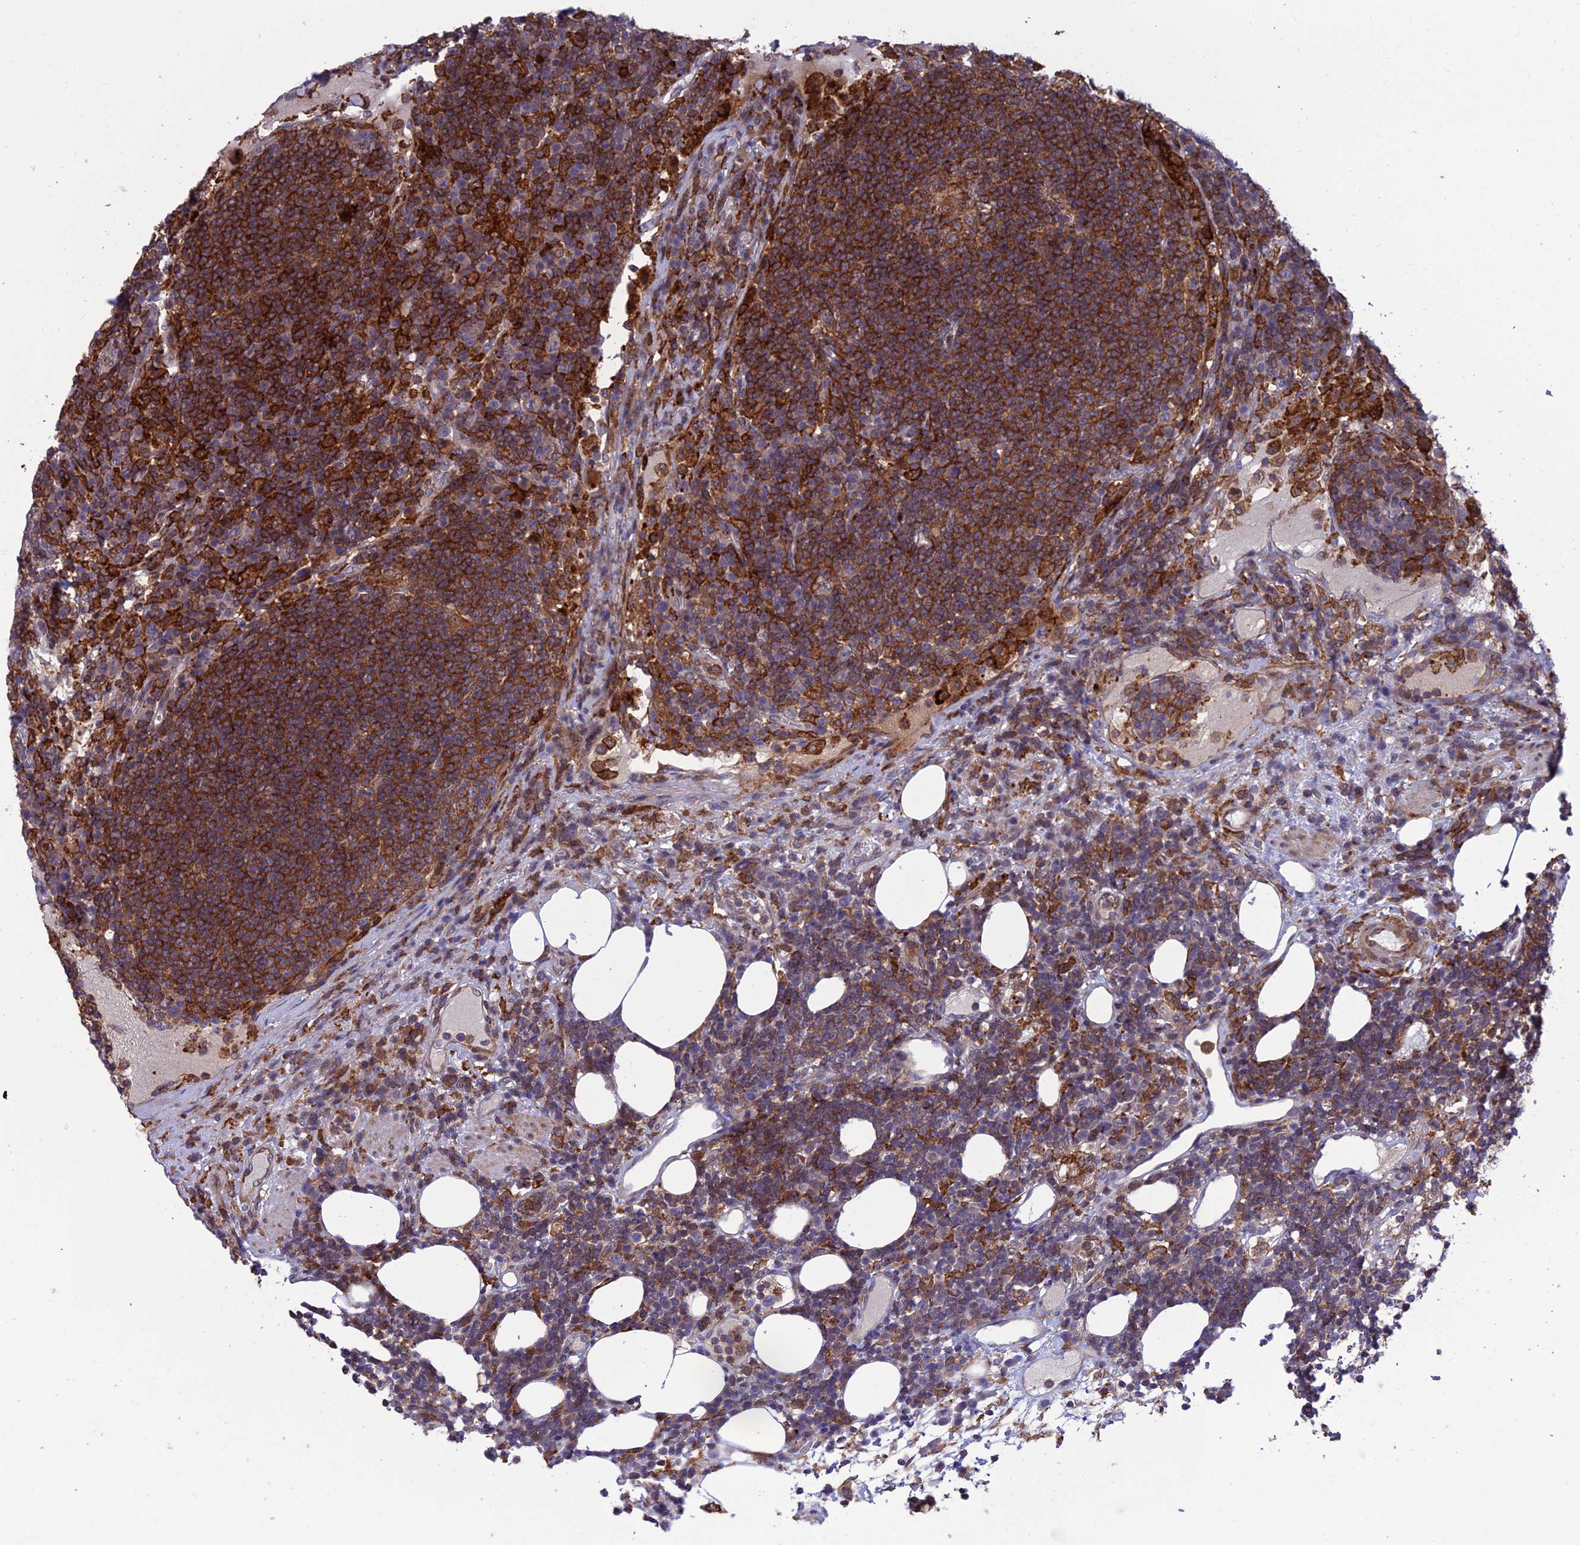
{"staining": {"intensity": "moderate", "quantity": ">75%", "location": "cytoplasmic/membranous"}, "tissue": "lymph node", "cell_type": "Germinal center cells", "image_type": "normal", "snomed": [{"axis": "morphology", "description": "Normal tissue, NOS"}, {"axis": "topography", "description": "Lymph node"}], "caption": "Immunohistochemistry (IHC) of normal human lymph node exhibits medium levels of moderate cytoplasmic/membranous expression in about >75% of germinal center cells.", "gene": "FAM76A", "patient": {"sex": "female", "age": 53}}